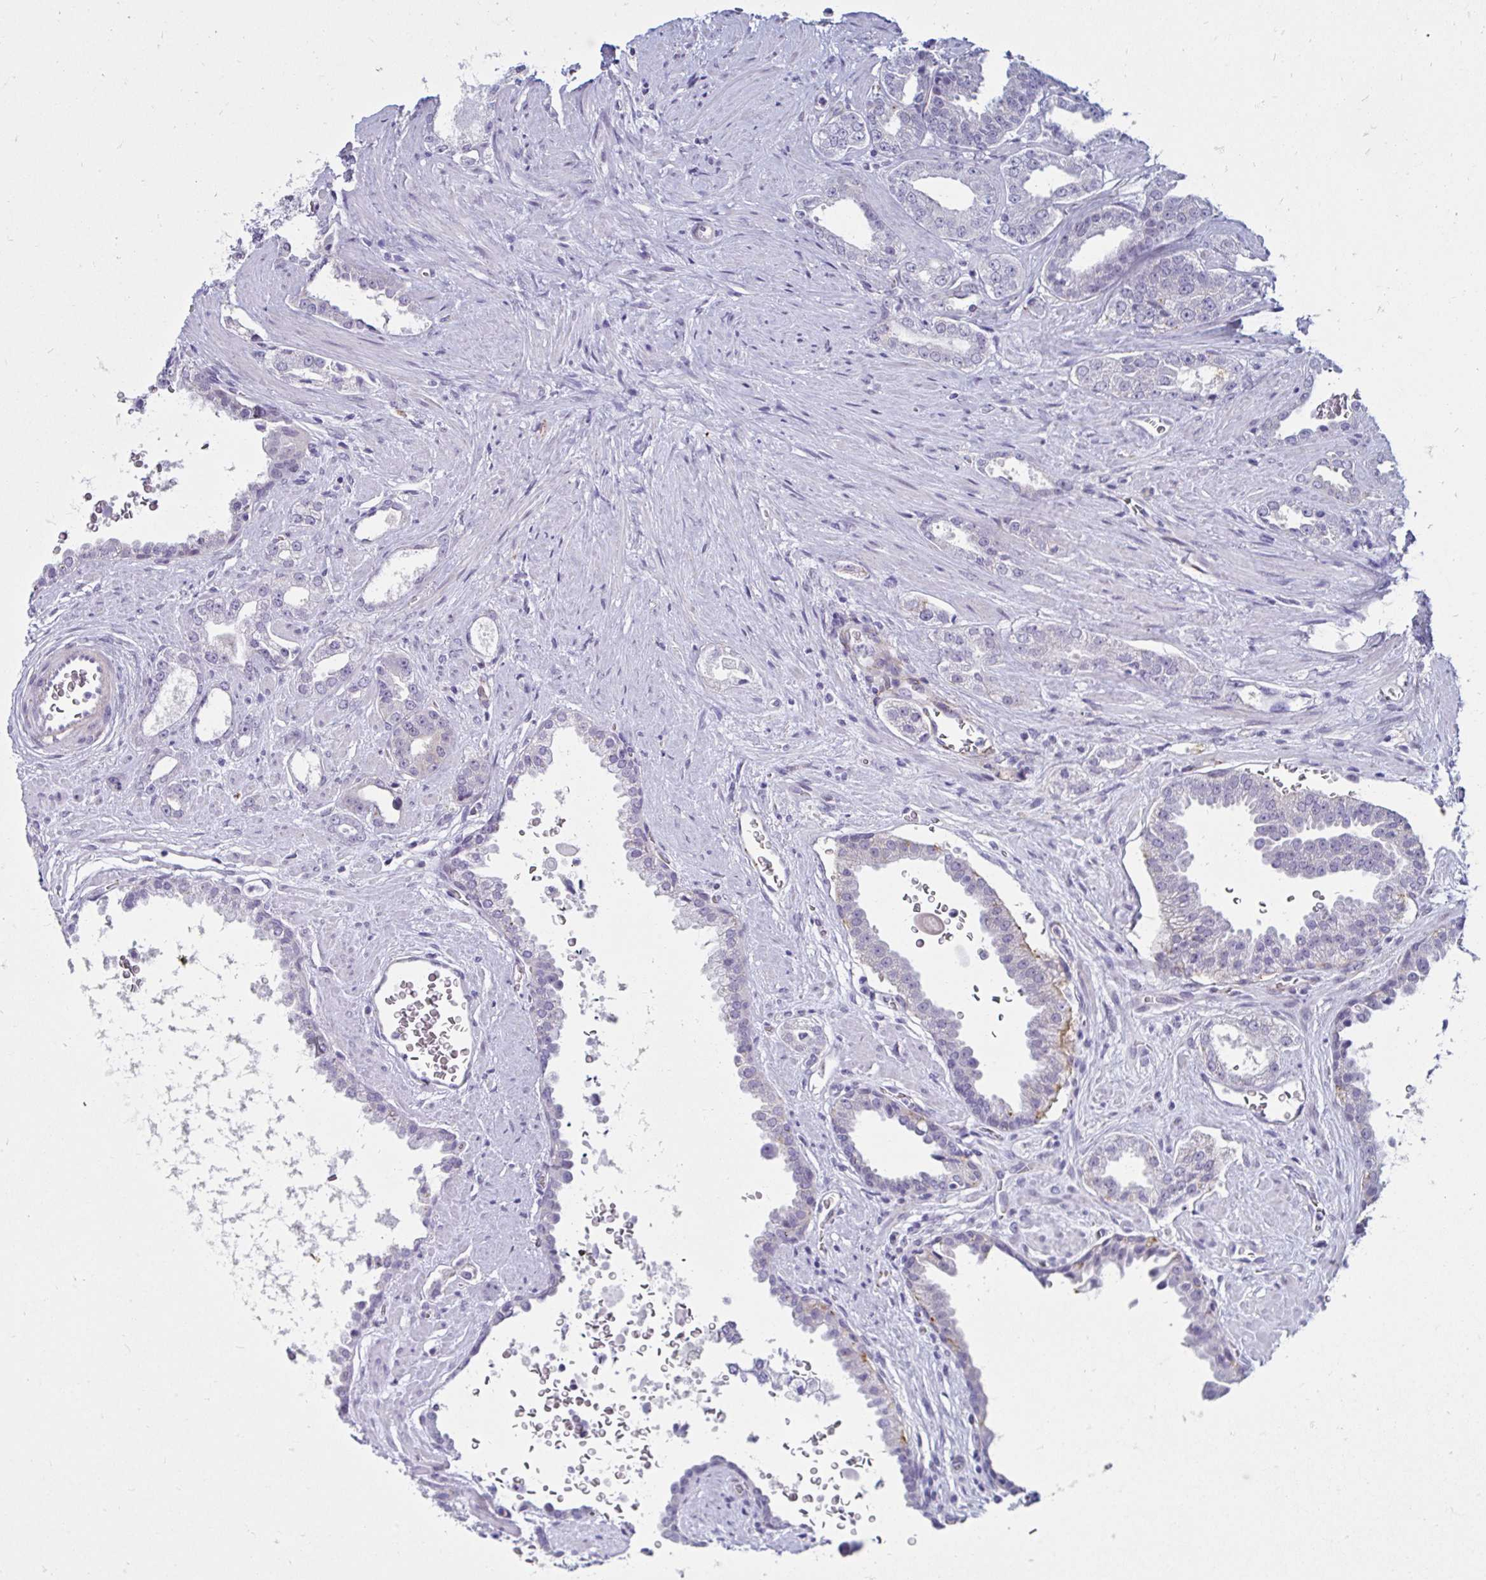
{"staining": {"intensity": "negative", "quantity": "none", "location": "none"}, "tissue": "prostate cancer", "cell_type": "Tumor cells", "image_type": "cancer", "snomed": [{"axis": "morphology", "description": "Adenocarcinoma, Low grade"}, {"axis": "topography", "description": "Prostate"}], "caption": "Immunohistochemistry photomicrograph of human prostate cancer (adenocarcinoma (low-grade)) stained for a protein (brown), which displays no positivity in tumor cells. (DAB immunohistochemistry (IHC) visualized using brightfield microscopy, high magnification).", "gene": "ANKRD62", "patient": {"sex": "male", "age": 67}}